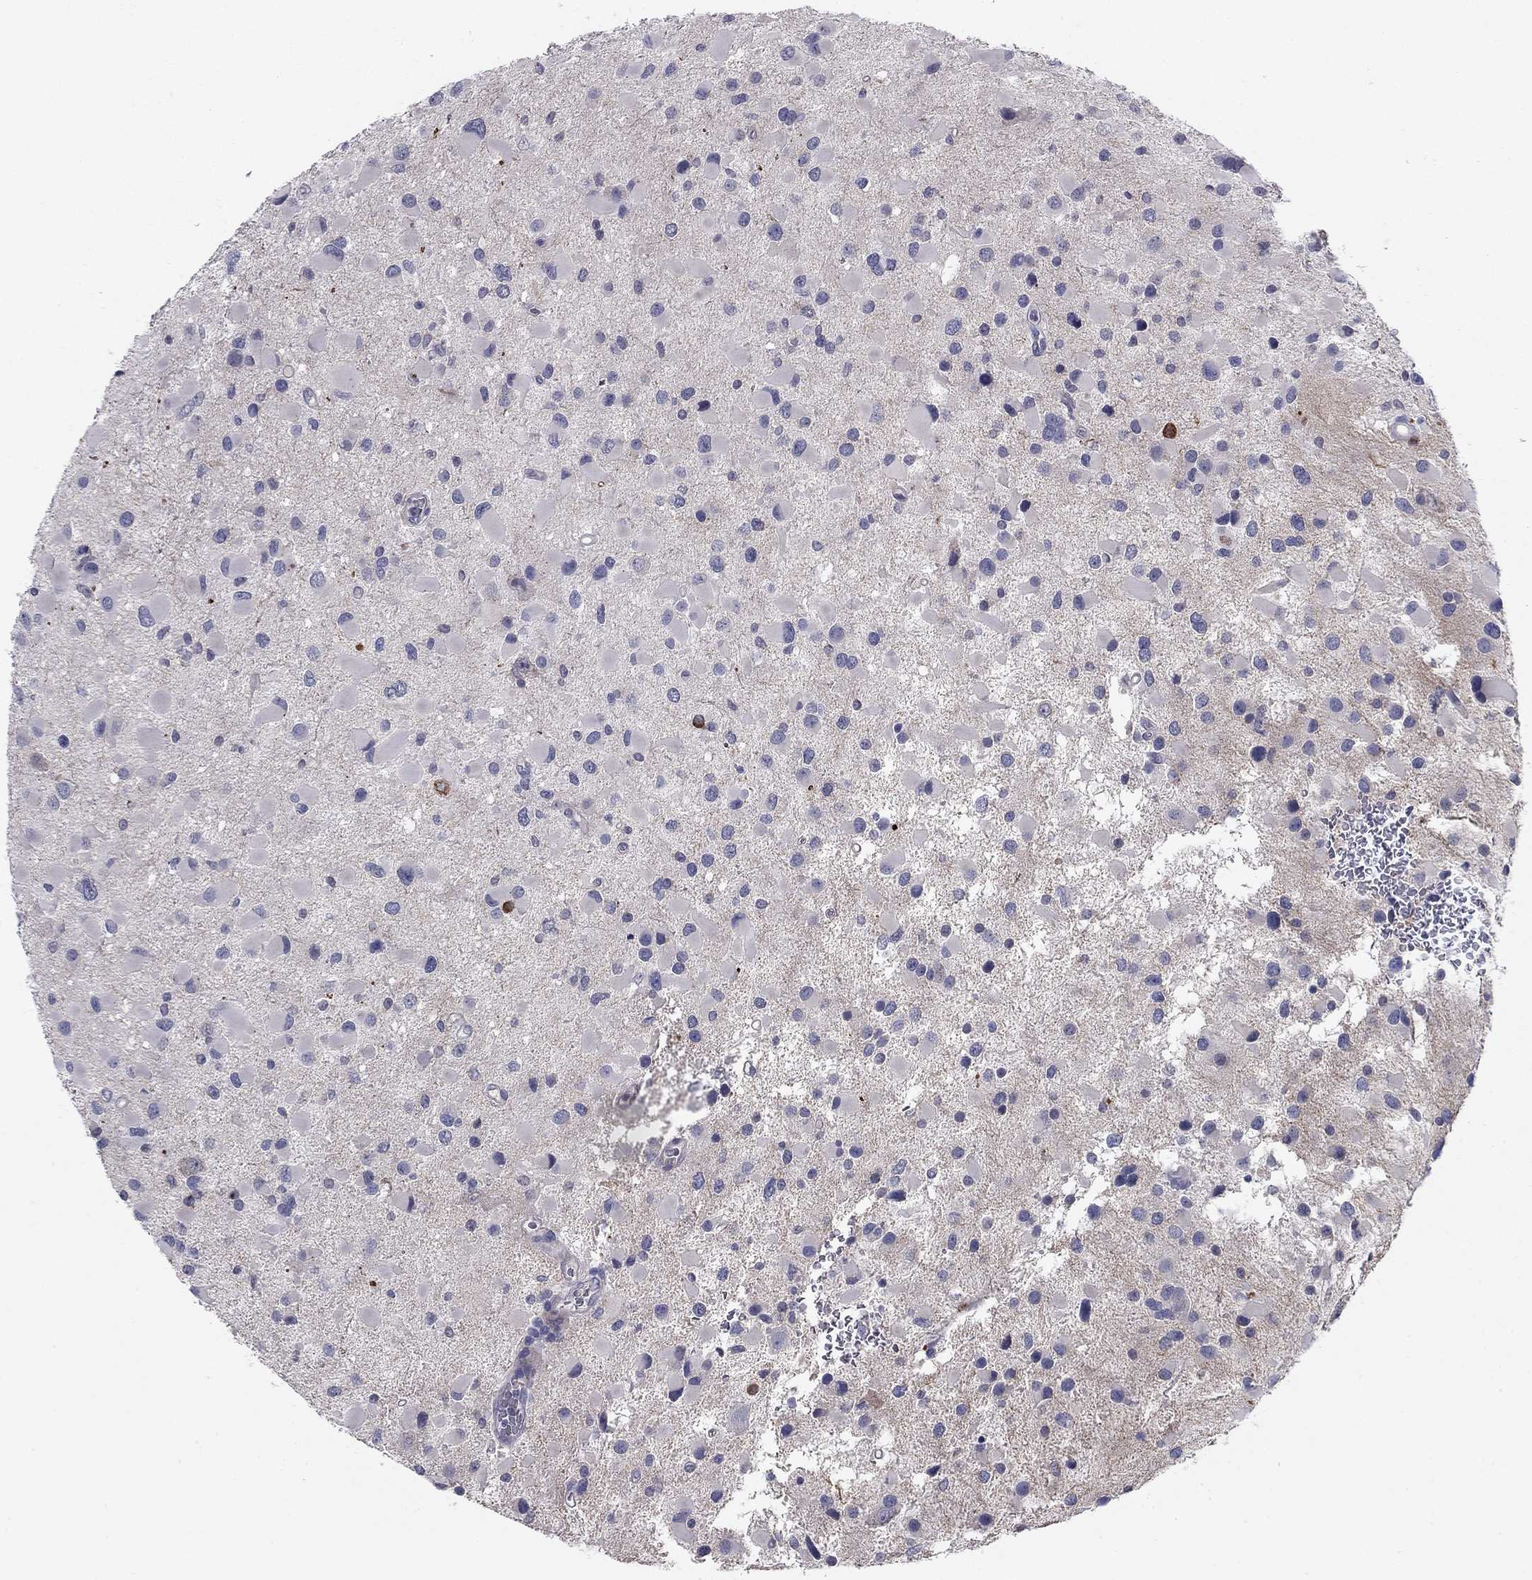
{"staining": {"intensity": "negative", "quantity": "none", "location": "none"}, "tissue": "glioma", "cell_type": "Tumor cells", "image_type": "cancer", "snomed": [{"axis": "morphology", "description": "Glioma, malignant, Low grade"}, {"axis": "topography", "description": "Brain"}], "caption": "High magnification brightfield microscopy of malignant glioma (low-grade) stained with DAB (brown) and counterstained with hematoxylin (blue): tumor cells show no significant positivity.", "gene": "CNTNAP4", "patient": {"sex": "female", "age": 32}}